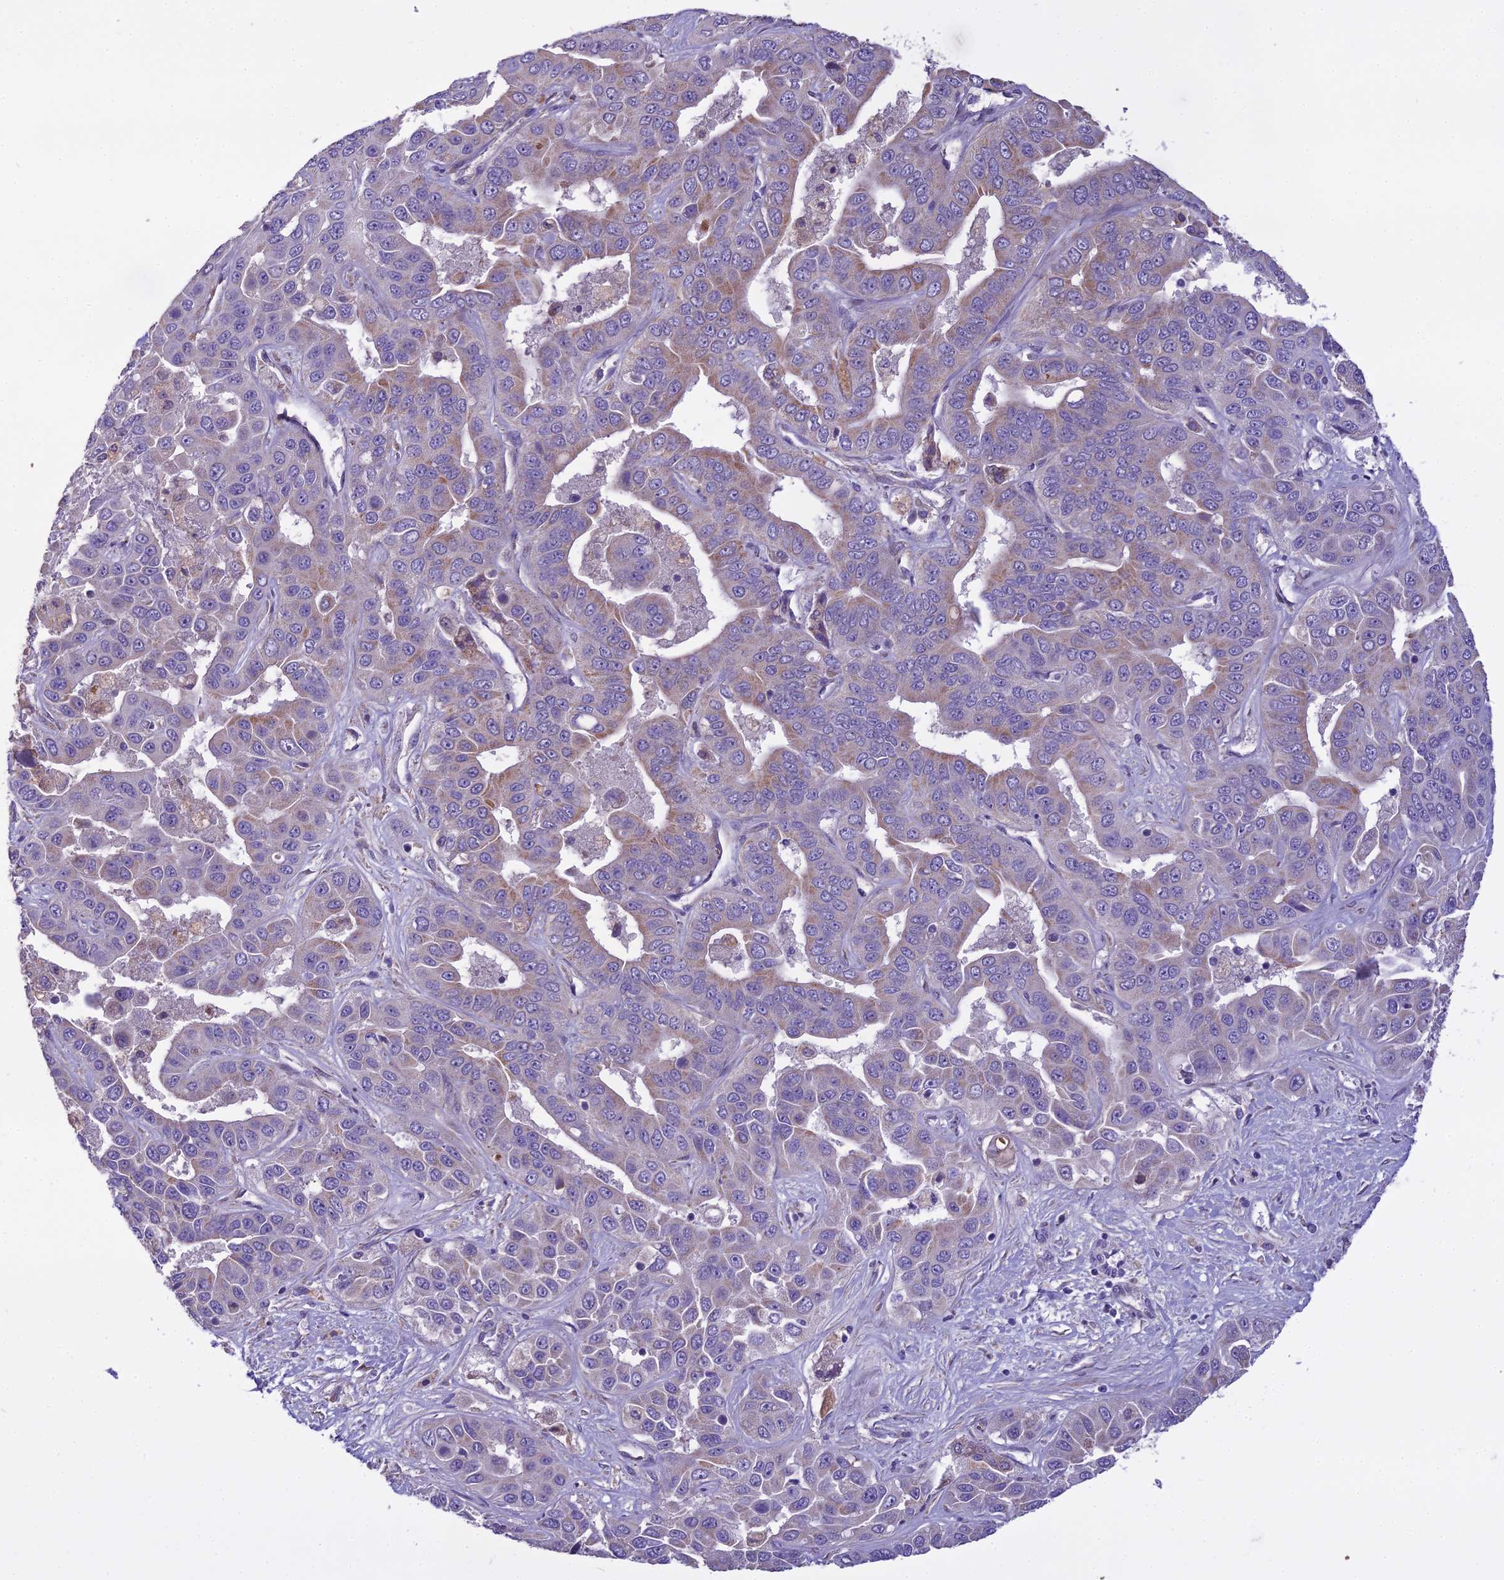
{"staining": {"intensity": "moderate", "quantity": "<25%", "location": "cytoplasmic/membranous"}, "tissue": "liver cancer", "cell_type": "Tumor cells", "image_type": "cancer", "snomed": [{"axis": "morphology", "description": "Cholangiocarcinoma"}, {"axis": "topography", "description": "Liver"}], "caption": "DAB immunohistochemical staining of cholangiocarcinoma (liver) reveals moderate cytoplasmic/membranous protein expression in approximately <25% of tumor cells.", "gene": "DUS2", "patient": {"sex": "female", "age": 52}}